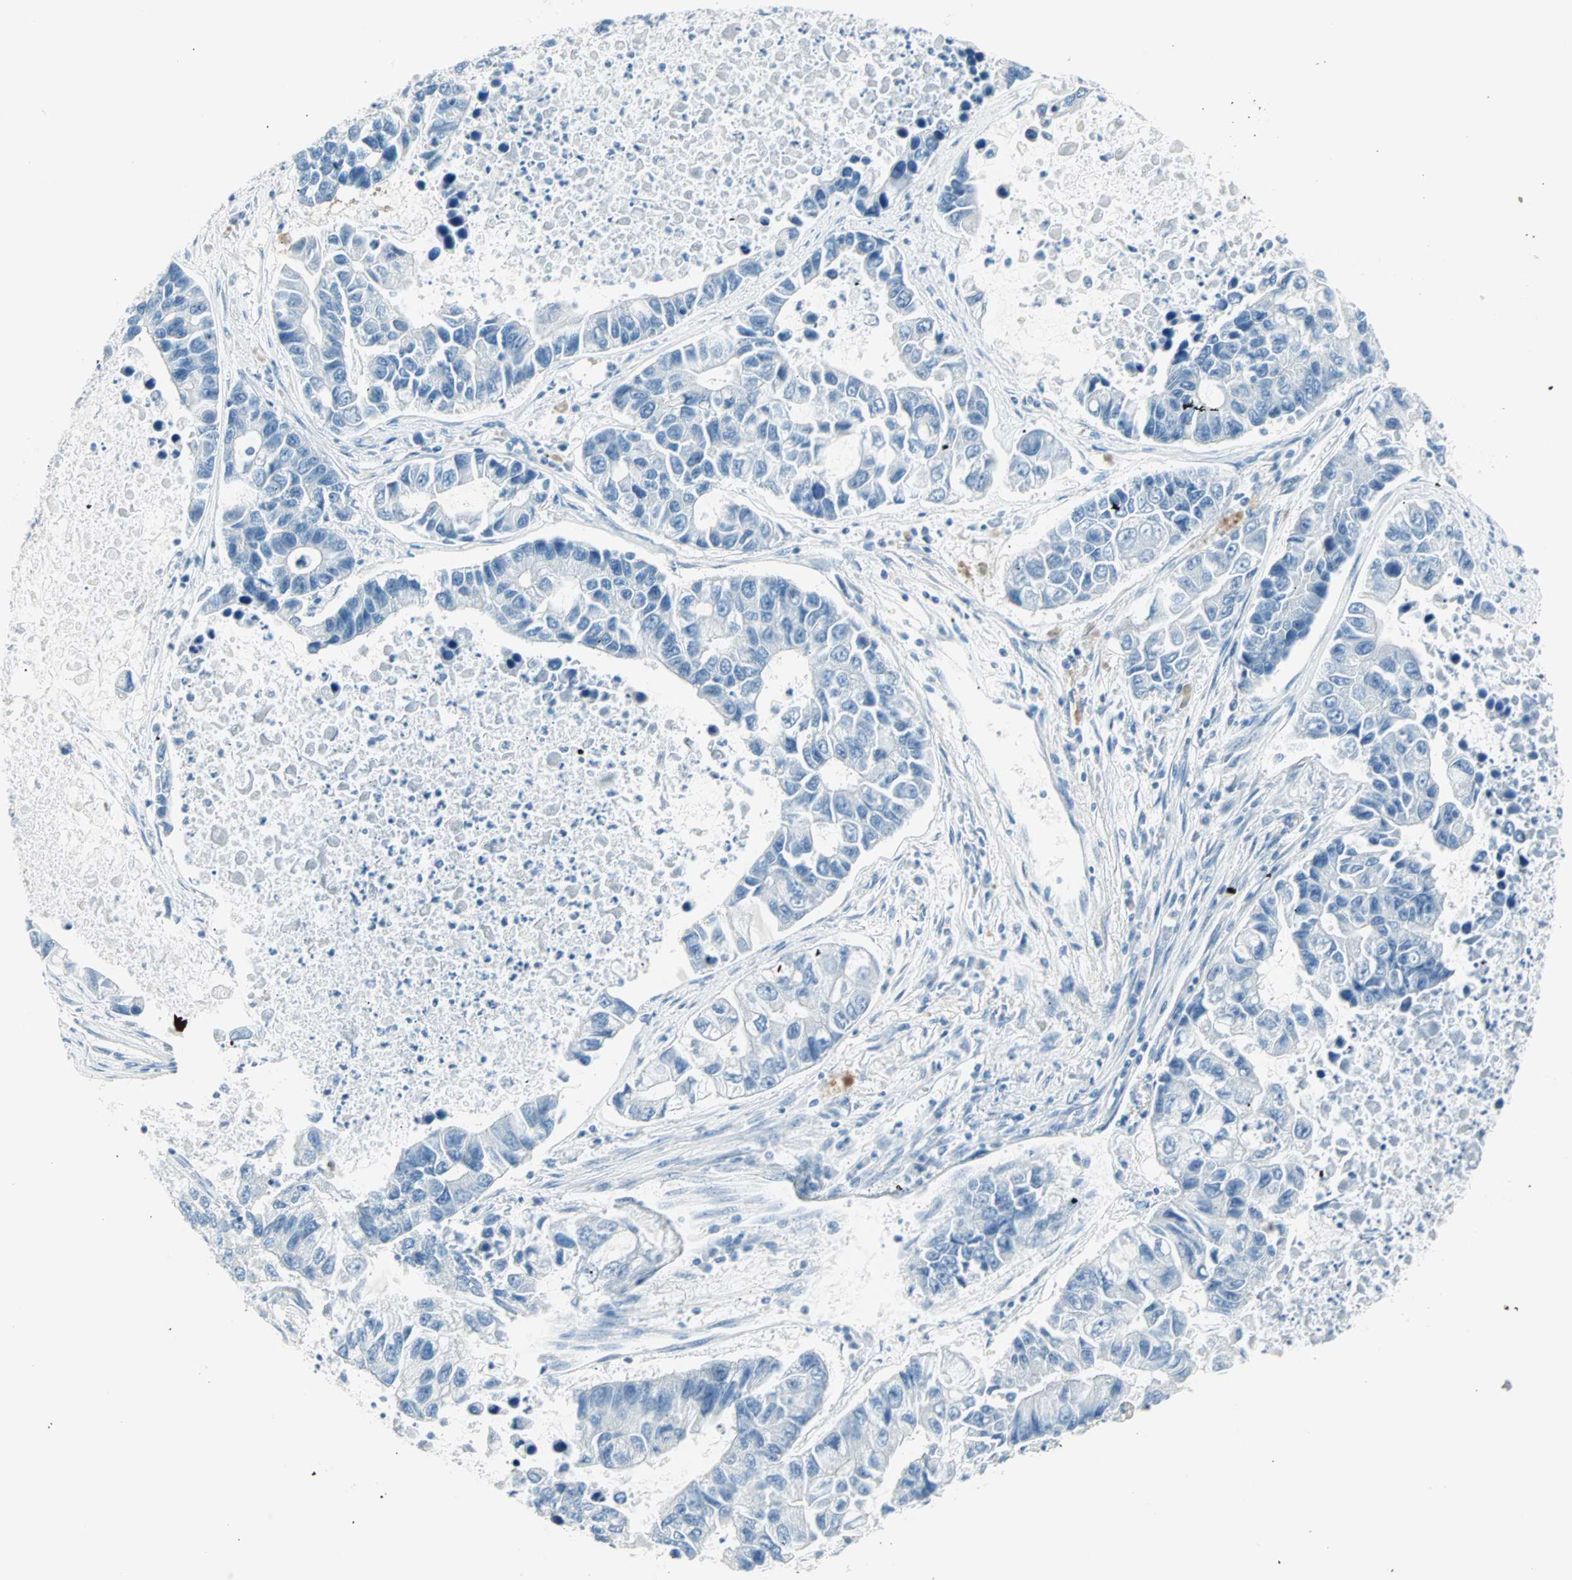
{"staining": {"intensity": "negative", "quantity": "none", "location": "none"}, "tissue": "lung cancer", "cell_type": "Tumor cells", "image_type": "cancer", "snomed": [{"axis": "morphology", "description": "Adenocarcinoma, NOS"}, {"axis": "topography", "description": "Lung"}], "caption": "The immunohistochemistry histopathology image has no significant expression in tumor cells of lung cancer tissue. The staining was performed using DAB to visualize the protein expression in brown, while the nuclei were stained in blue with hematoxylin (Magnification: 20x).", "gene": "SULT1C2", "patient": {"sex": "female", "age": 51}}